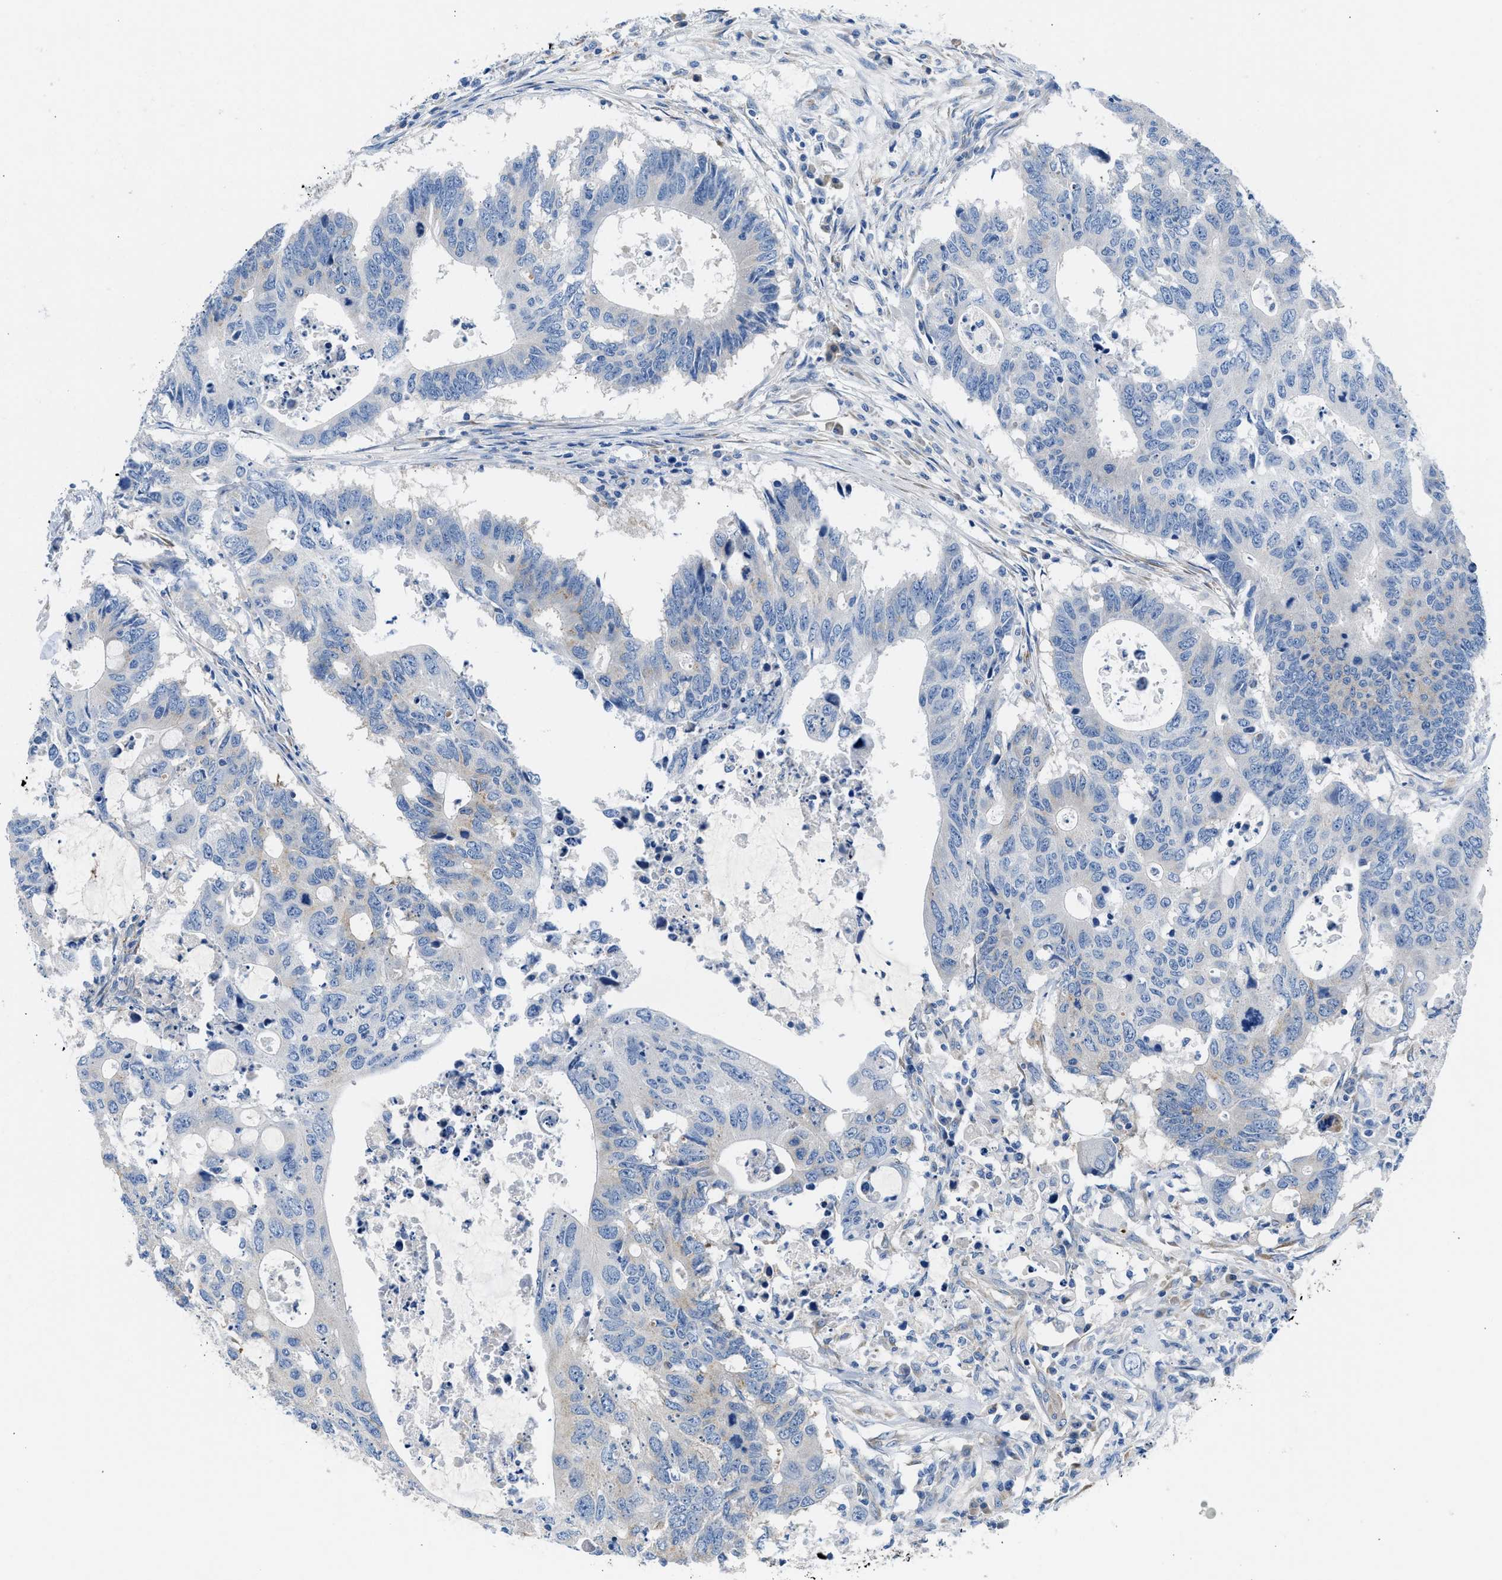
{"staining": {"intensity": "negative", "quantity": "none", "location": "none"}, "tissue": "colorectal cancer", "cell_type": "Tumor cells", "image_type": "cancer", "snomed": [{"axis": "morphology", "description": "Adenocarcinoma, NOS"}, {"axis": "topography", "description": "Colon"}], "caption": "Tumor cells show no significant protein expression in adenocarcinoma (colorectal).", "gene": "BNC2", "patient": {"sex": "male", "age": 71}}